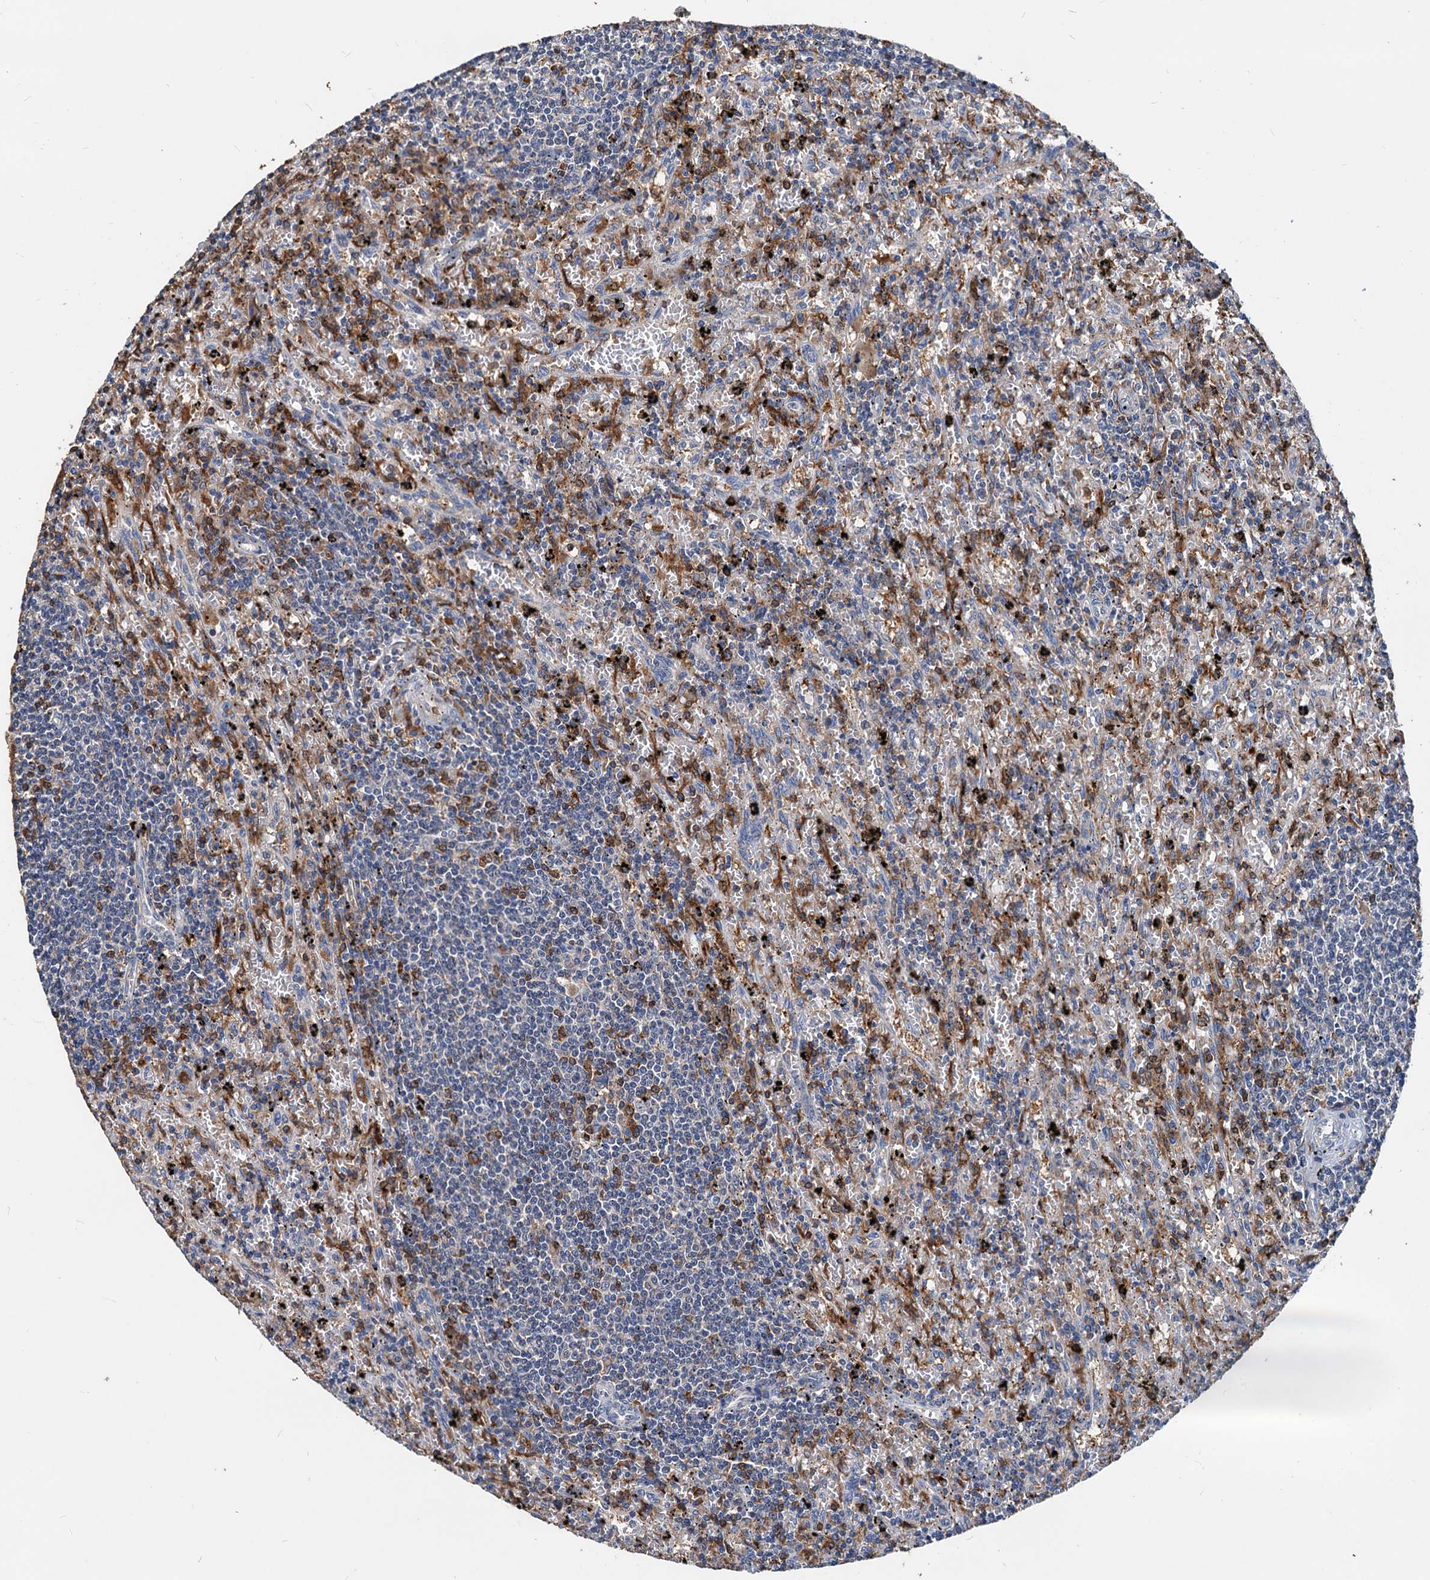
{"staining": {"intensity": "negative", "quantity": "none", "location": "none"}, "tissue": "lymphoma", "cell_type": "Tumor cells", "image_type": "cancer", "snomed": [{"axis": "morphology", "description": "Malignant lymphoma, non-Hodgkin's type, Low grade"}, {"axis": "topography", "description": "Spleen"}], "caption": "Tumor cells are negative for protein expression in human lymphoma. The staining was performed using DAB (3,3'-diaminobenzidine) to visualize the protein expression in brown, while the nuclei were stained in blue with hematoxylin (Magnification: 20x).", "gene": "LCP2", "patient": {"sex": "male", "age": 76}}